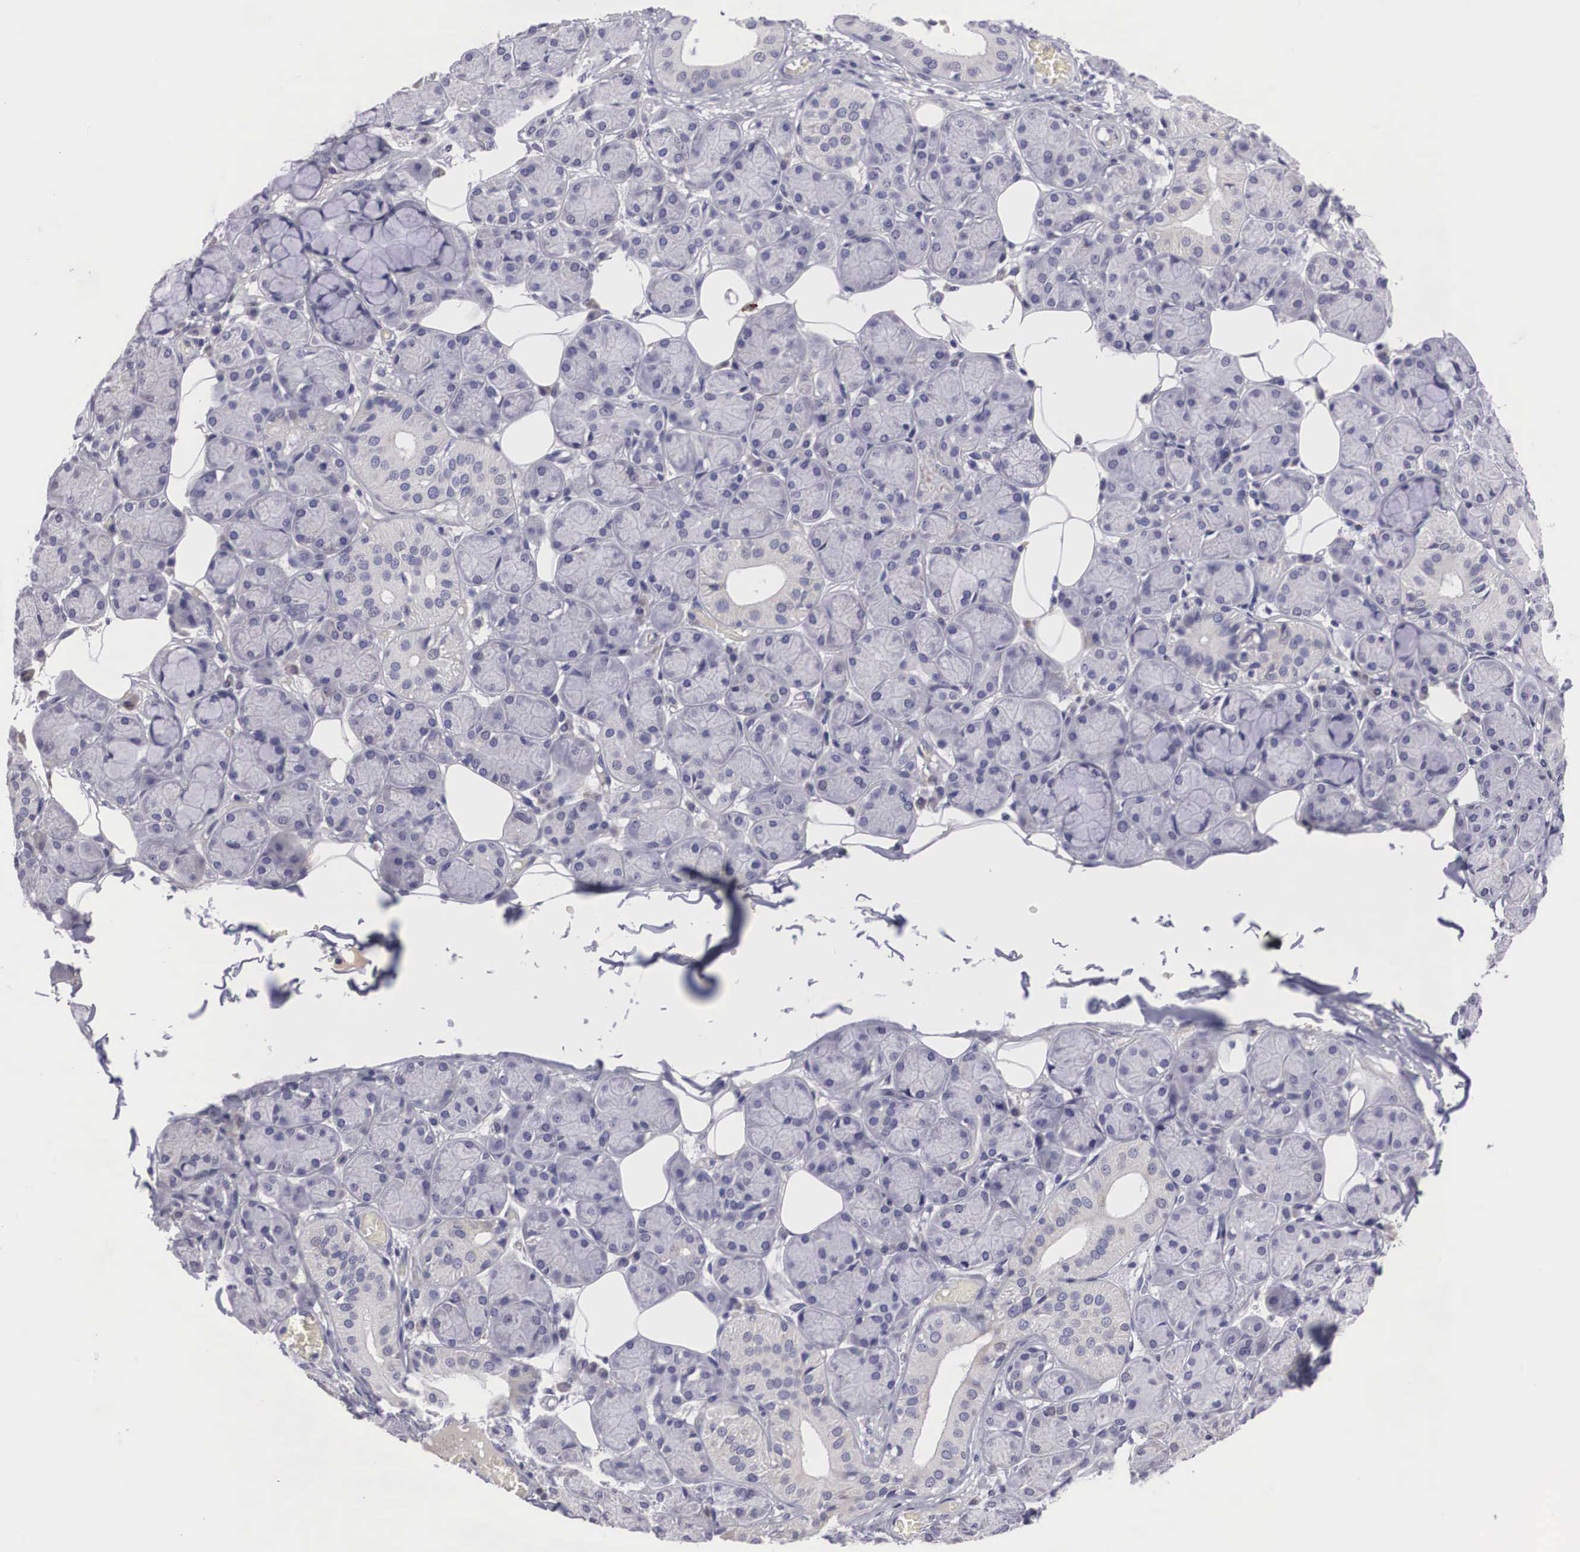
{"staining": {"intensity": "weak", "quantity": "<25%", "location": "cytoplasmic/membranous"}, "tissue": "salivary gland", "cell_type": "Glandular cells", "image_type": "normal", "snomed": [{"axis": "morphology", "description": "Normal tissue, NOS"}, {"axis": "topography", "description": "Salivary gland"}], "caption": "Immunohistochemical staining of benign human salivary gland displays no significant expression in glandular cells.", "gene": "ARMCX3", "patient": {"sex": "male", "age": 54}}